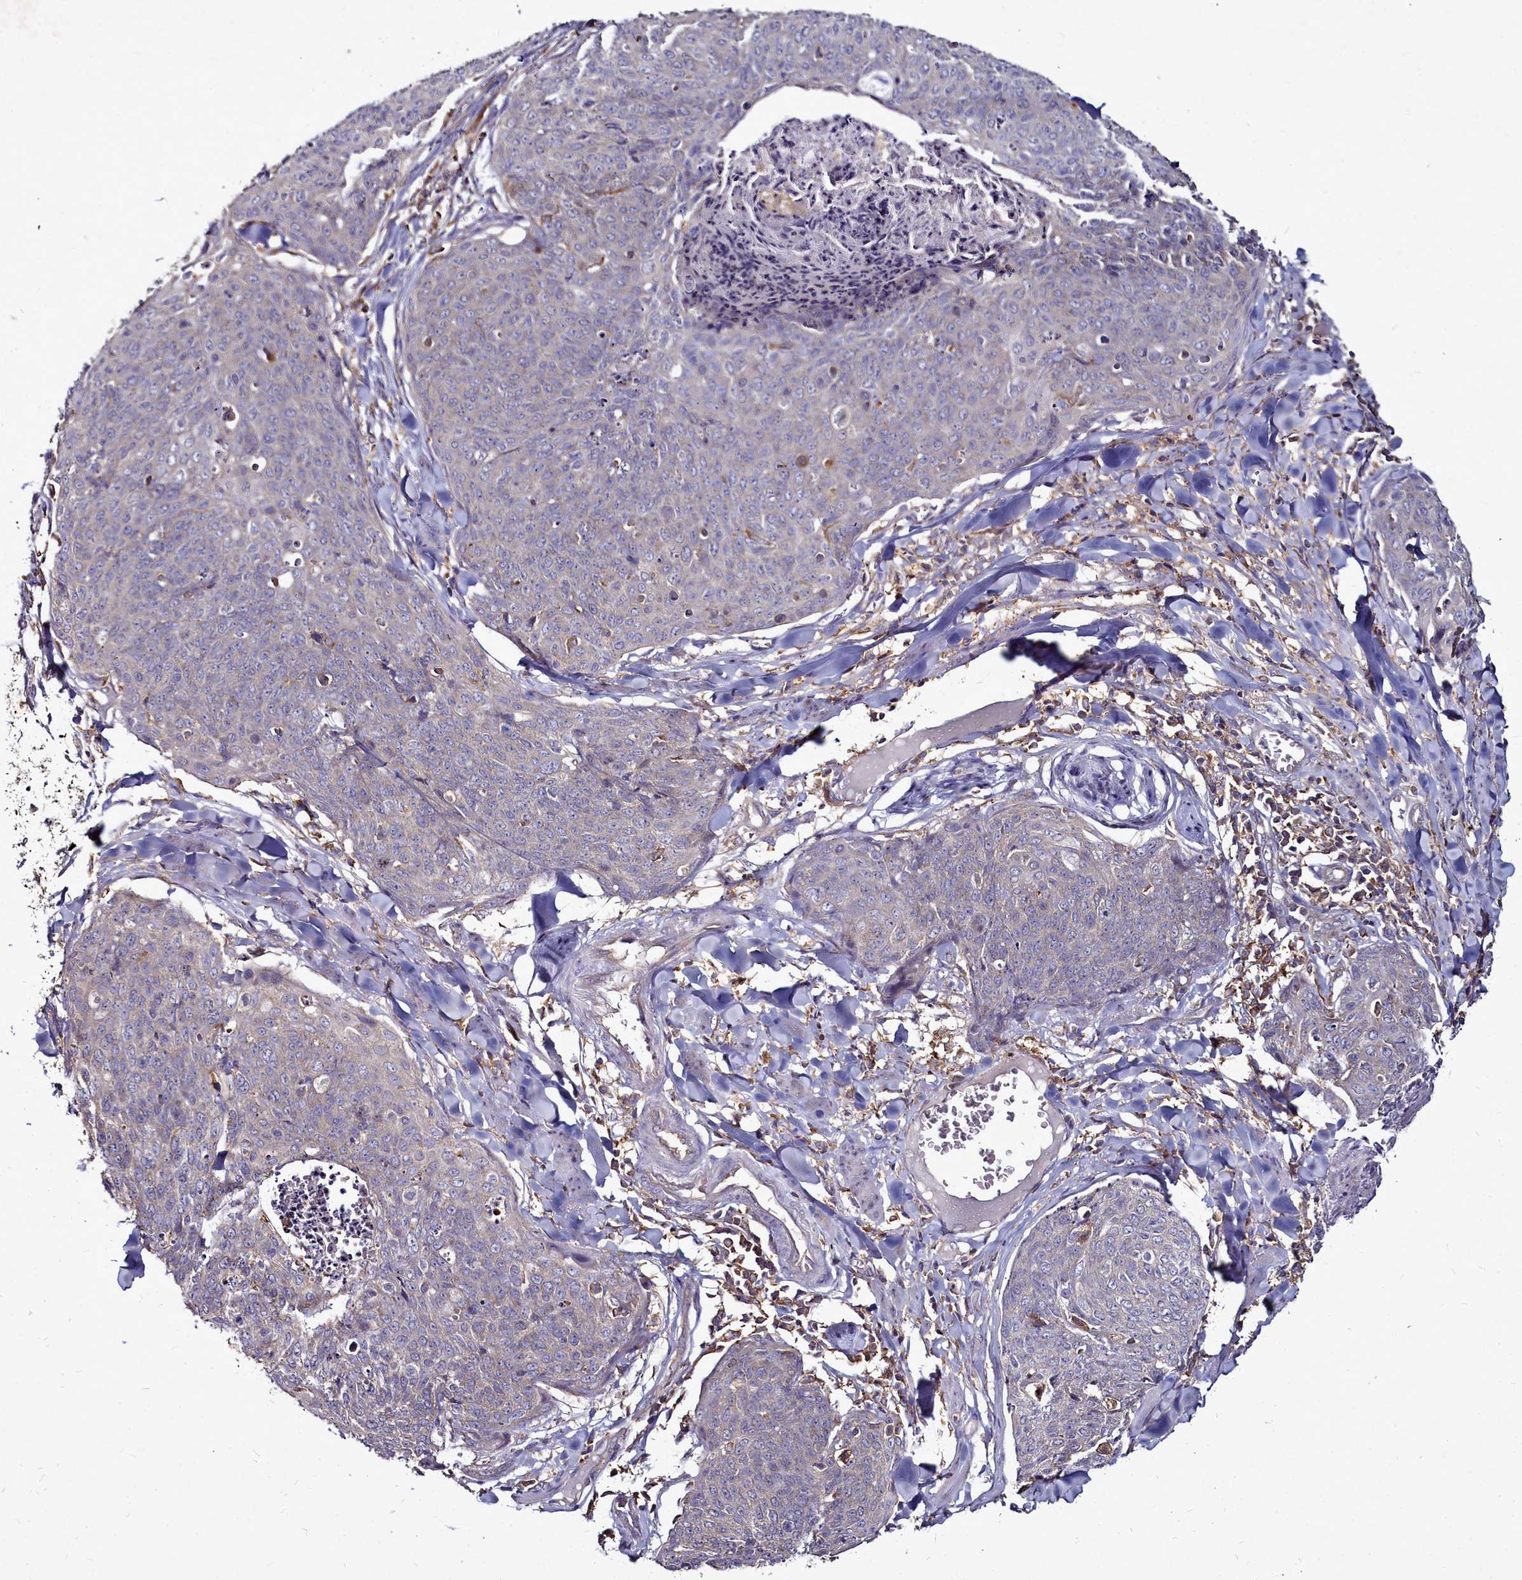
{"staining": {"intensity": "weak", "quantity": "<25%", "location": "cytoplasmic/membranous"}, "tissue": "skin cancer", "cell_type": "Tumor cells", "image_type": "cancer", "snomed": [{"axis": "morphology", "description": "Squamous cell carcinoma, NOS"}, {"axis": "topography", "description": "Skin"}, {"axis": "topography", "description": "Vulva"}], "caption": "Tumor cells are negative for protein expression in human squamous cell carcinoma (skin).", "gene": "NCKAP1L", "patient": {"sex": "female", "age": 85}}